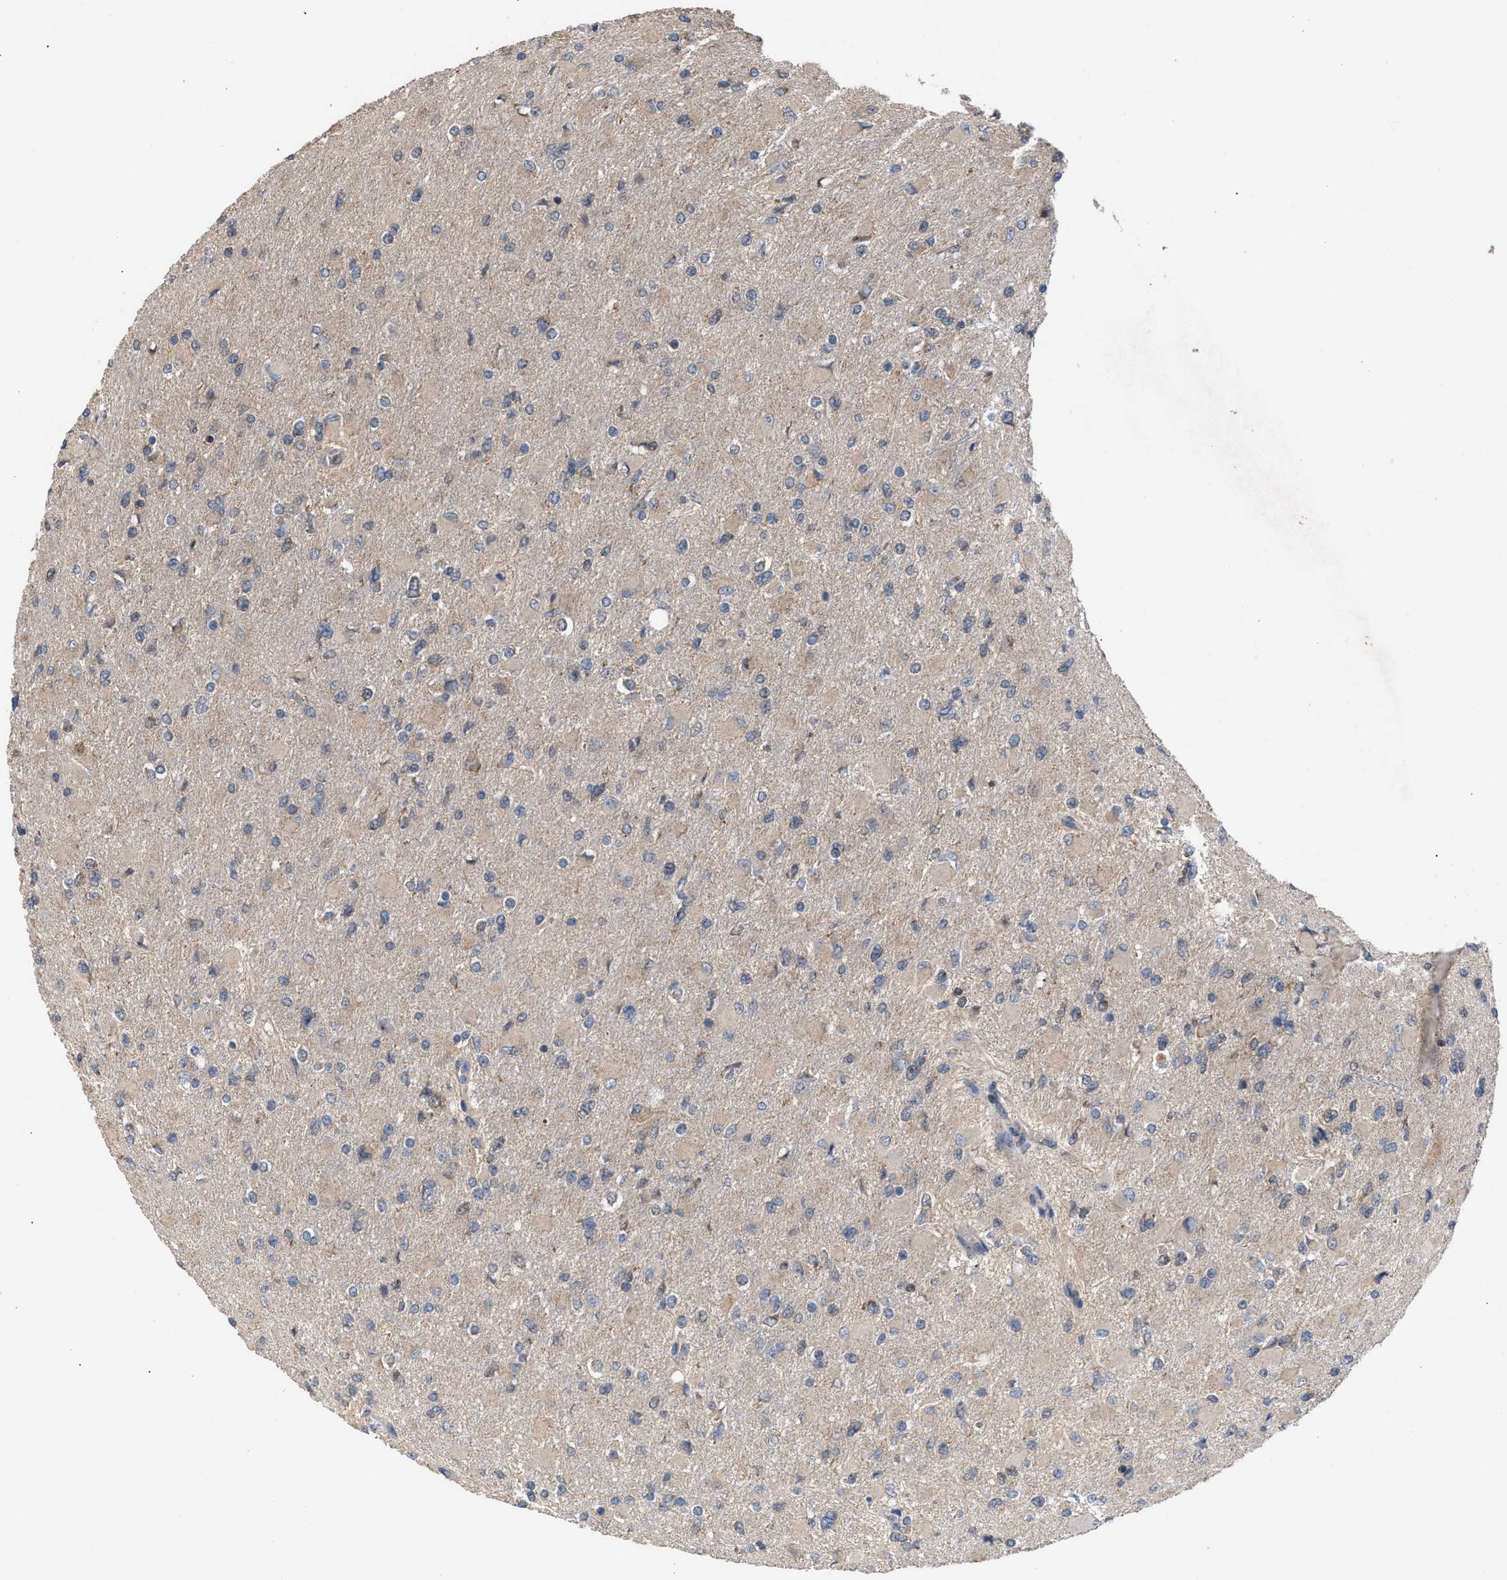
{"staining": {"intensity": "weak", "quantity": "25%-75%", "location": "cytoplasmic/membranous"}, "tissue": "glioma", "cell_type": "Tumor cells", "image_type": "cancer", "snomed": [{"axis": "morphology", "description": "Glioma, malignant, High grade"}, {"axis": "topography", "description": "Cerebral cortex"}], "caption": "Immunohistochemistry (IHC) micrograph of human glioma stained for a protein (brown), which shows low levels of weak cytoplasmic/membranous expression in approximately 25%-75% of tumor cells.", "gene": "C9orf78", "patient": {"sex": "female", "age": 36}}